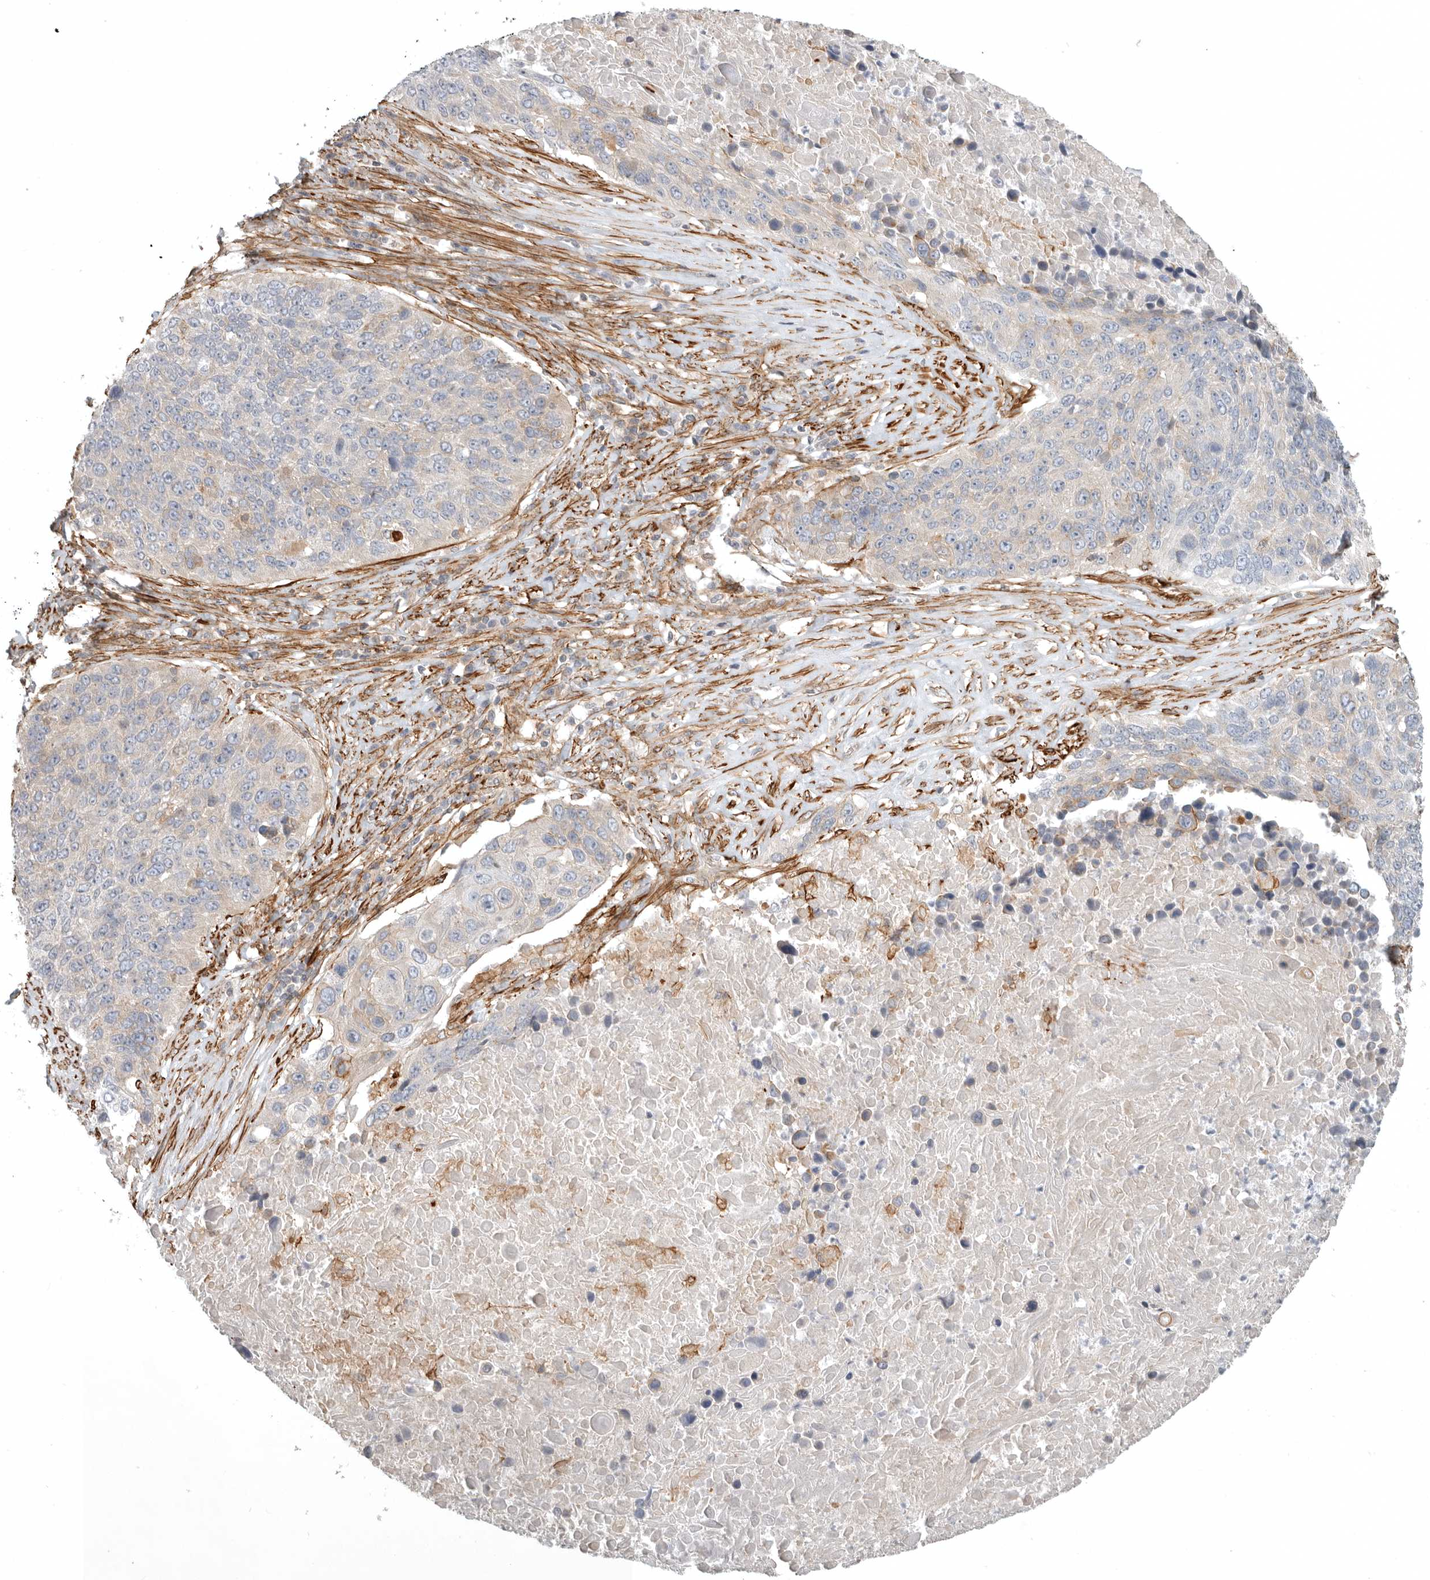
{"staining": {"intensity": "weak", "quantity": "<25%", "location": "cytoplasmic/membranous"}, "tissue": "lung cancer", "cell_type": "Tumor cells", "image_type": "cancer", "snomed": [{"axis": "morphology", "description": "Squamous cell carcinoma, NOS"}, {"axis": "topography", "description": "Lung"}], "caption": "Immunohistochemistry of lung squamous cell carcinoma shows no positivity in tumor cells.", "gene": "LONRF1", "patient": {"sex": "male", "age": 66}}